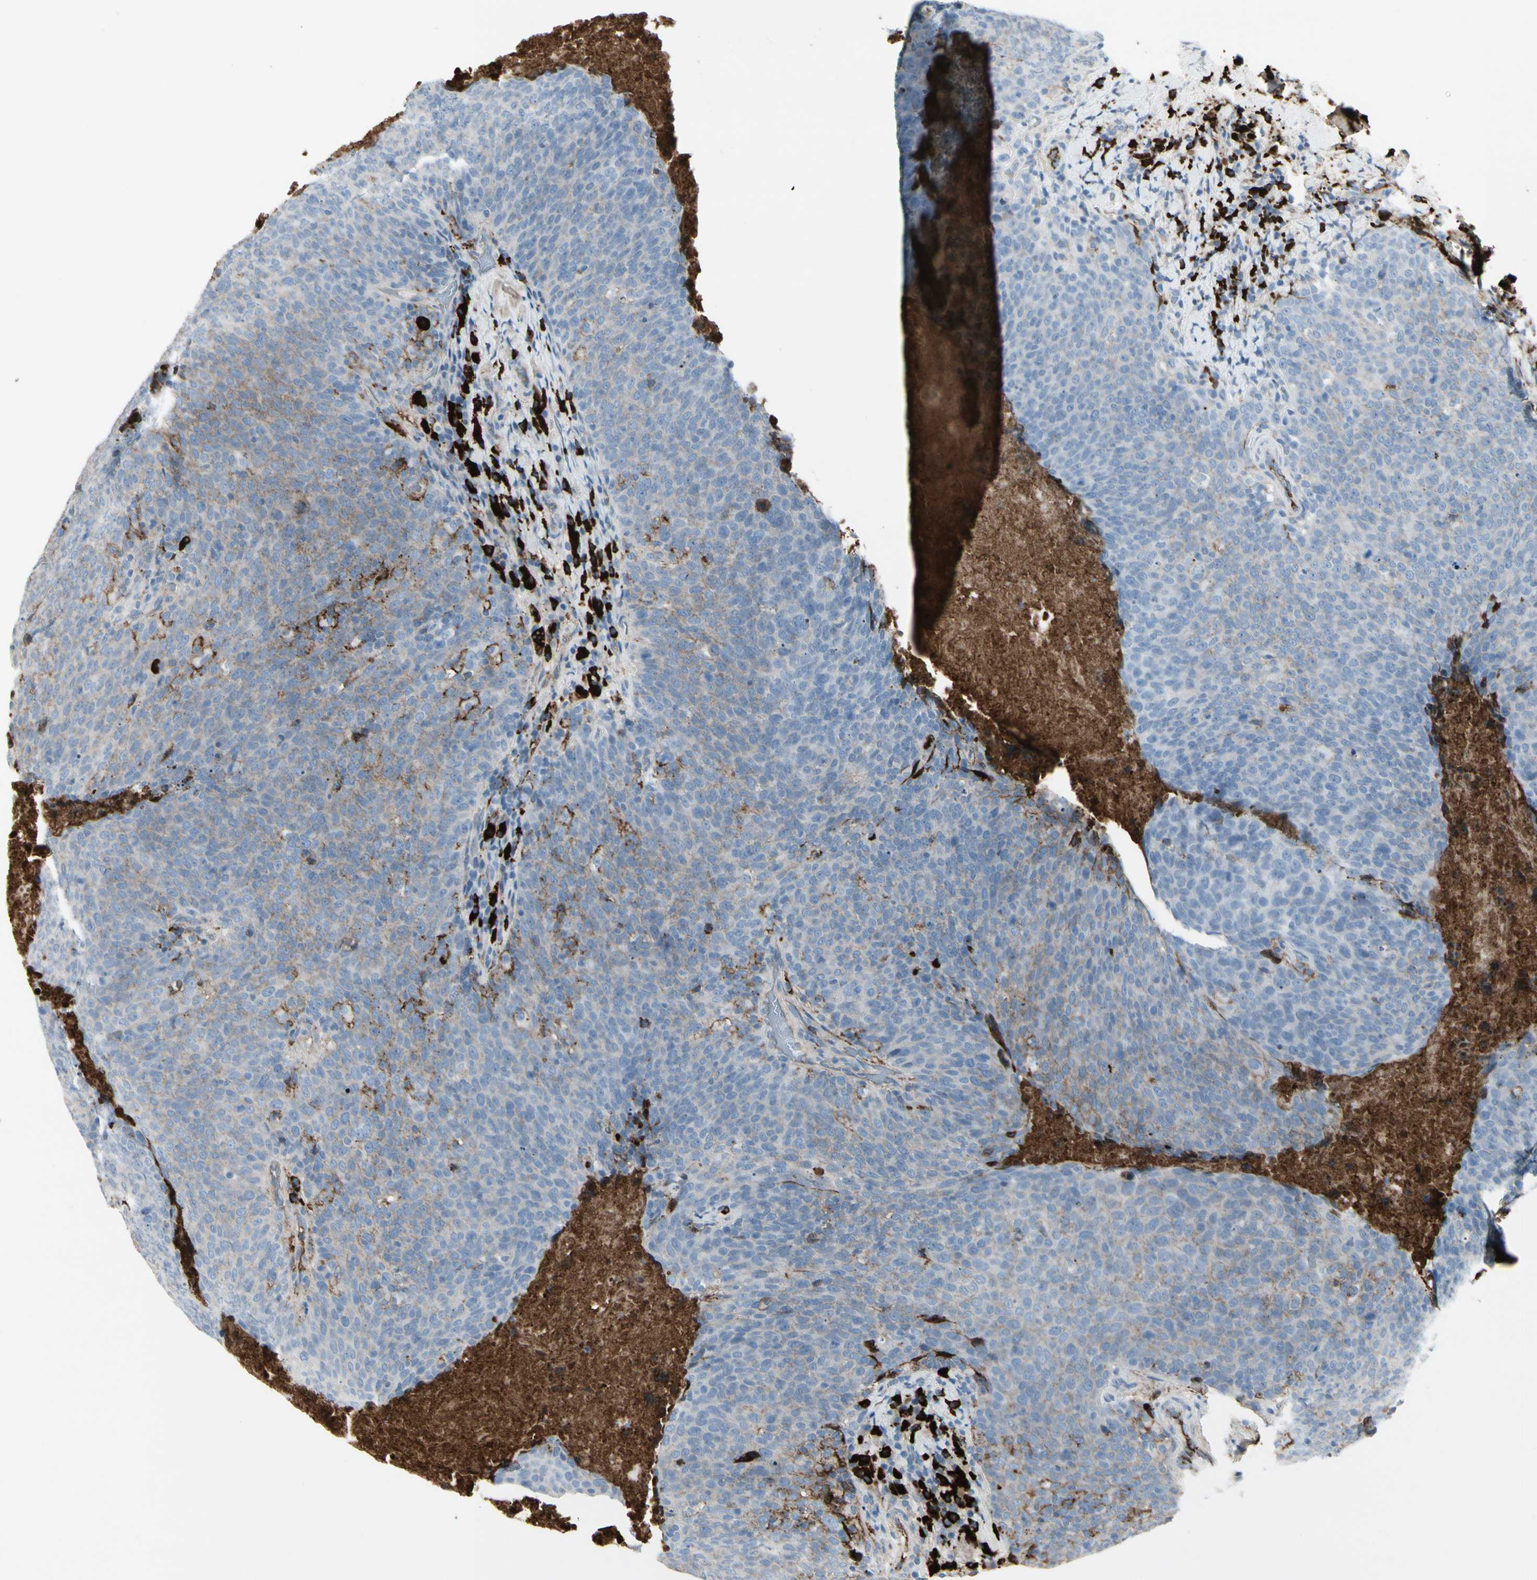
{"staining": {"intensity": "weak", "quantity": "25%-75%", "location": "cytoplasmic/membranous"}, "tissue": "head and neck cancer", "cell_type": "Tumor cells", "image_type": "cancer", "snomed": [{"axis": "morphology", "description": "Squamous cell carcinoma, NOS"}, {"axis": "morphology", "description": "Squamous cell carcinoma, metastatic, NOS"}, {"axis": "topography", "description": "Lymph node"}, {"axis": "topography", "description": "Head-Neck"}], "caption": "Immunohistochemistry staining of head and neck cancer, which exhibits low levels of weak cytoplasmic/membranous staining in about 25%-75% of tumor cells indicating weak cytoplasmic/membranous protein expression. The staining was performed using DAB (3,3'-diaminobenzidine) (brown) for protein detection and nuclei were counterstained in hematoxylin (blue).", "gene": "IGHG1", "patient": {"sex": "male", "age": 62}}